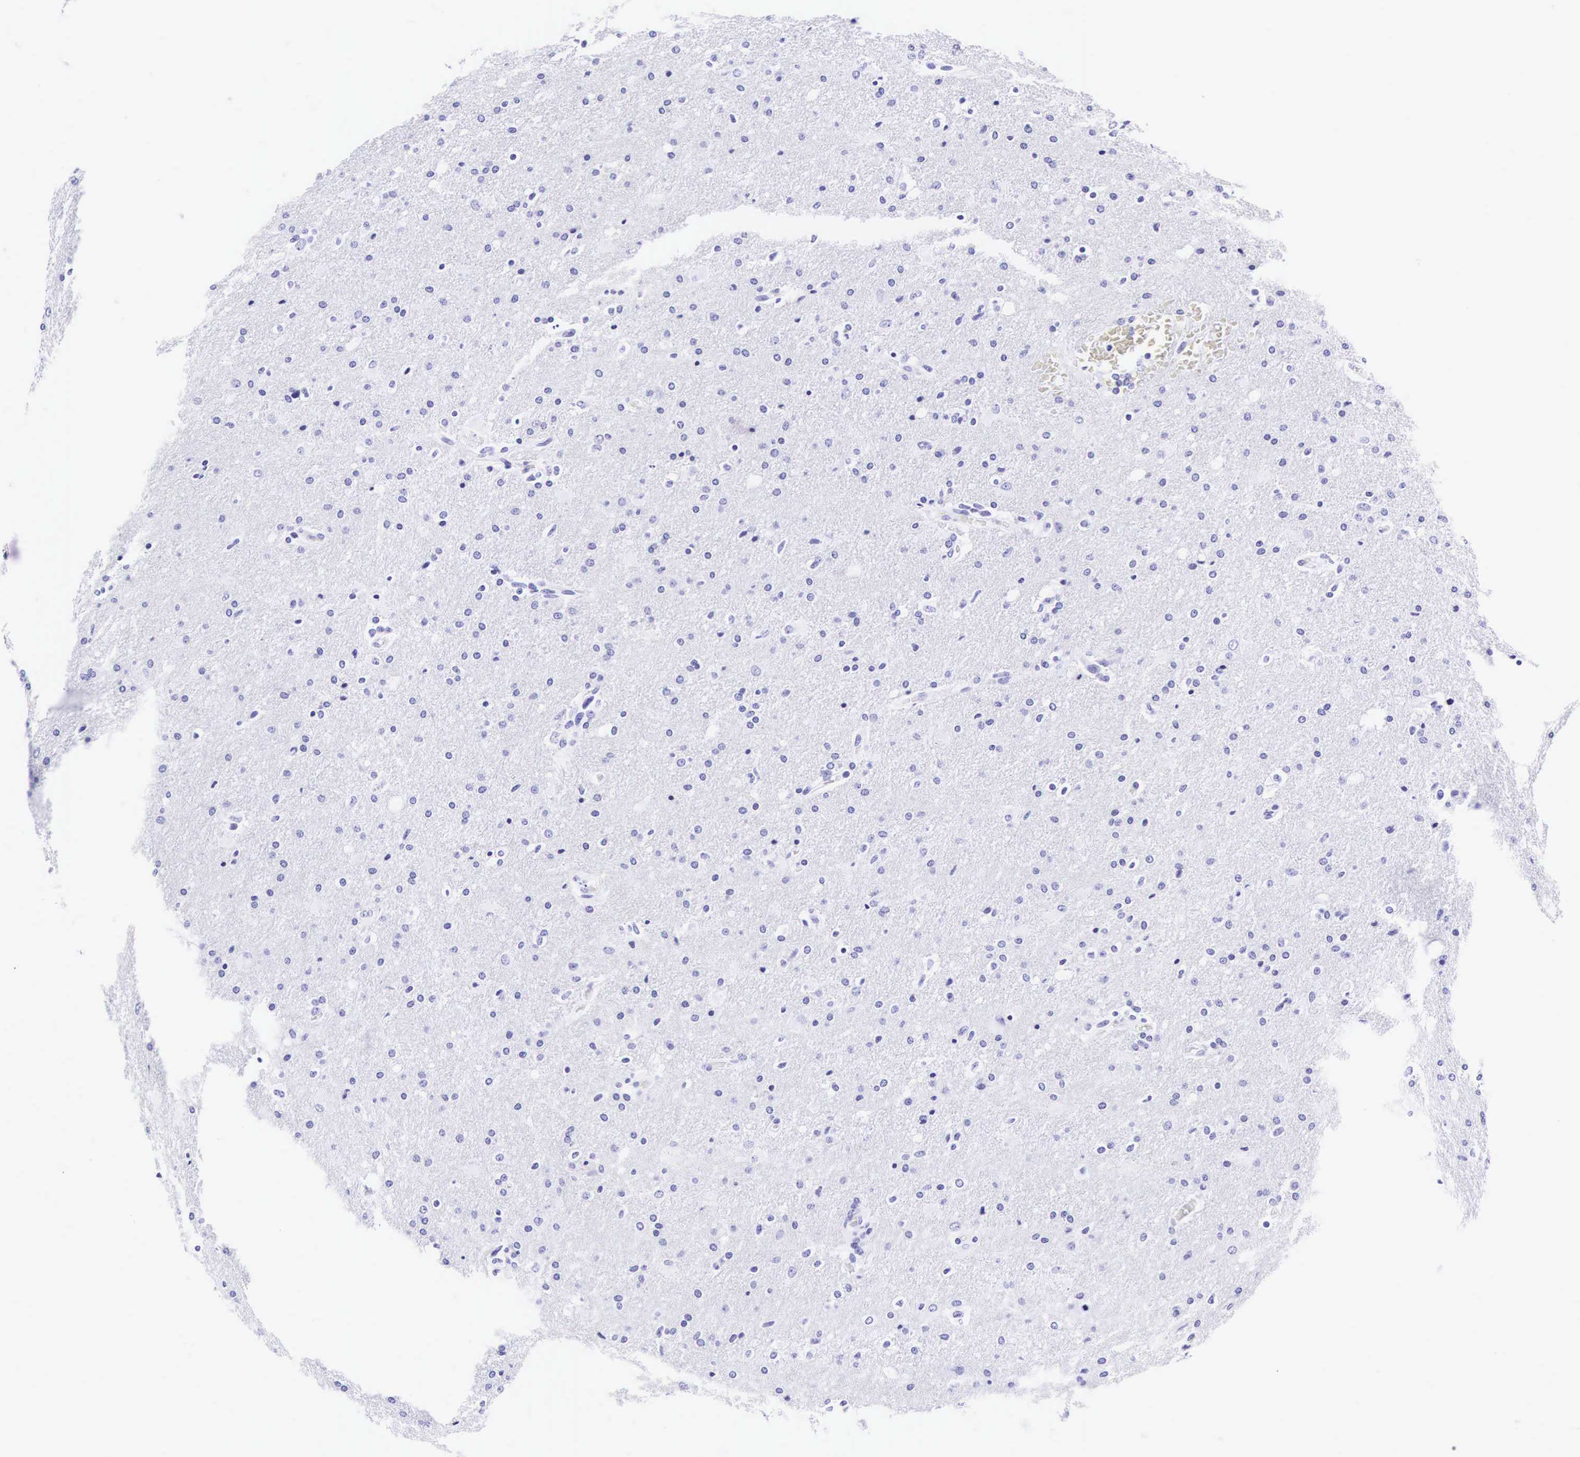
{"staining": {"intensity": "negative", "quantity": "none", "location": "none"}, "tissue": "glioma", "cell_type": "Tumor cells", "image_type": "cancer", "snomed": [{"axis": "morphology", "description": "Glioma, malignant, High grade"}, {"axis": "topography", "description": "Brain"}], "caption": "A histopathology image of human malignant glioma (high-grade) is negative for staining in tumor cells.", "gene": "KRT18", "patient": {"sex": "male", "age": 68}}